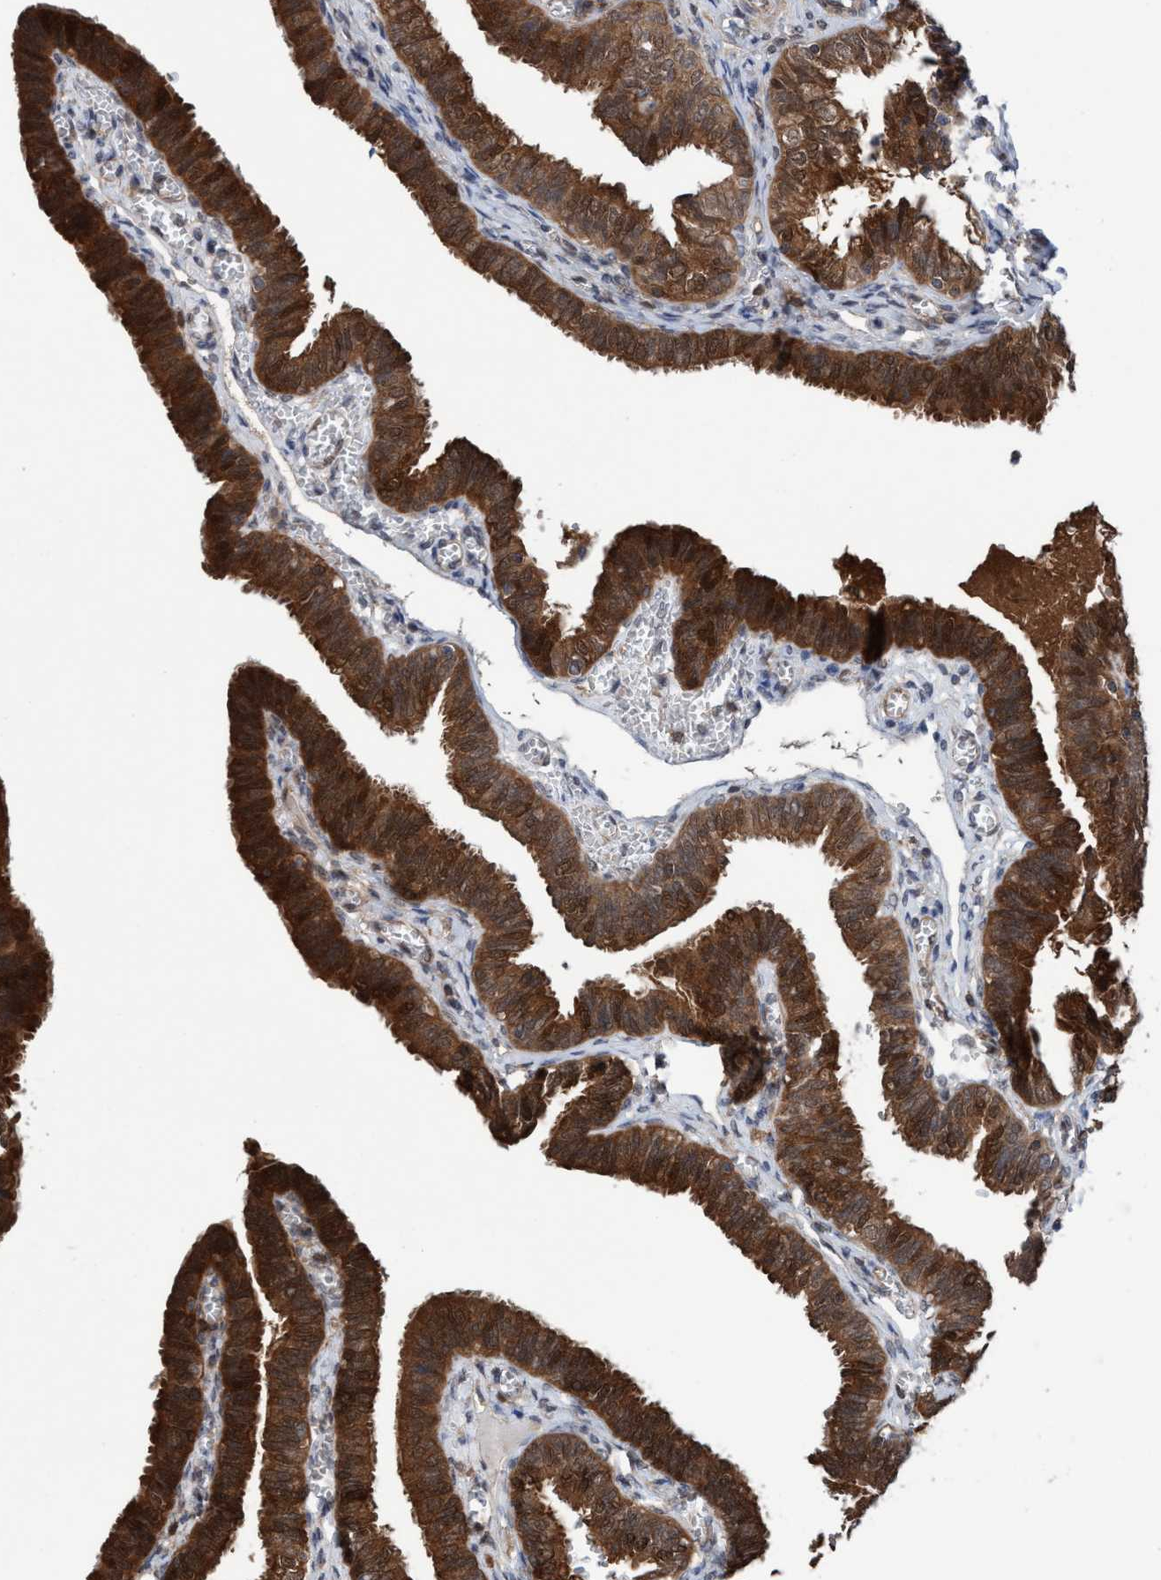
{"staining": {"intensity": "strong", "quantity": ">75%", "location": "cytoplasmic/membranous,nuclear"}, "tissue": "fallopian tube", "cell_type": "Glandular cells", "image_type": "normal", "snomed": [{"axis": "morphology", "description": "Normal tissue, NOS"}, {"axis": "topography", "description": "Fallopian tube"}], "caption": "IHC image of benign fallopian tube stained for a protein (brown), which reveals high levels of strong cytoplasmic/membranous,nuclear expression in about >75% of glandular cells.", "gene": "GLOD4", "patient": {"sex": "female", "age": 46}}